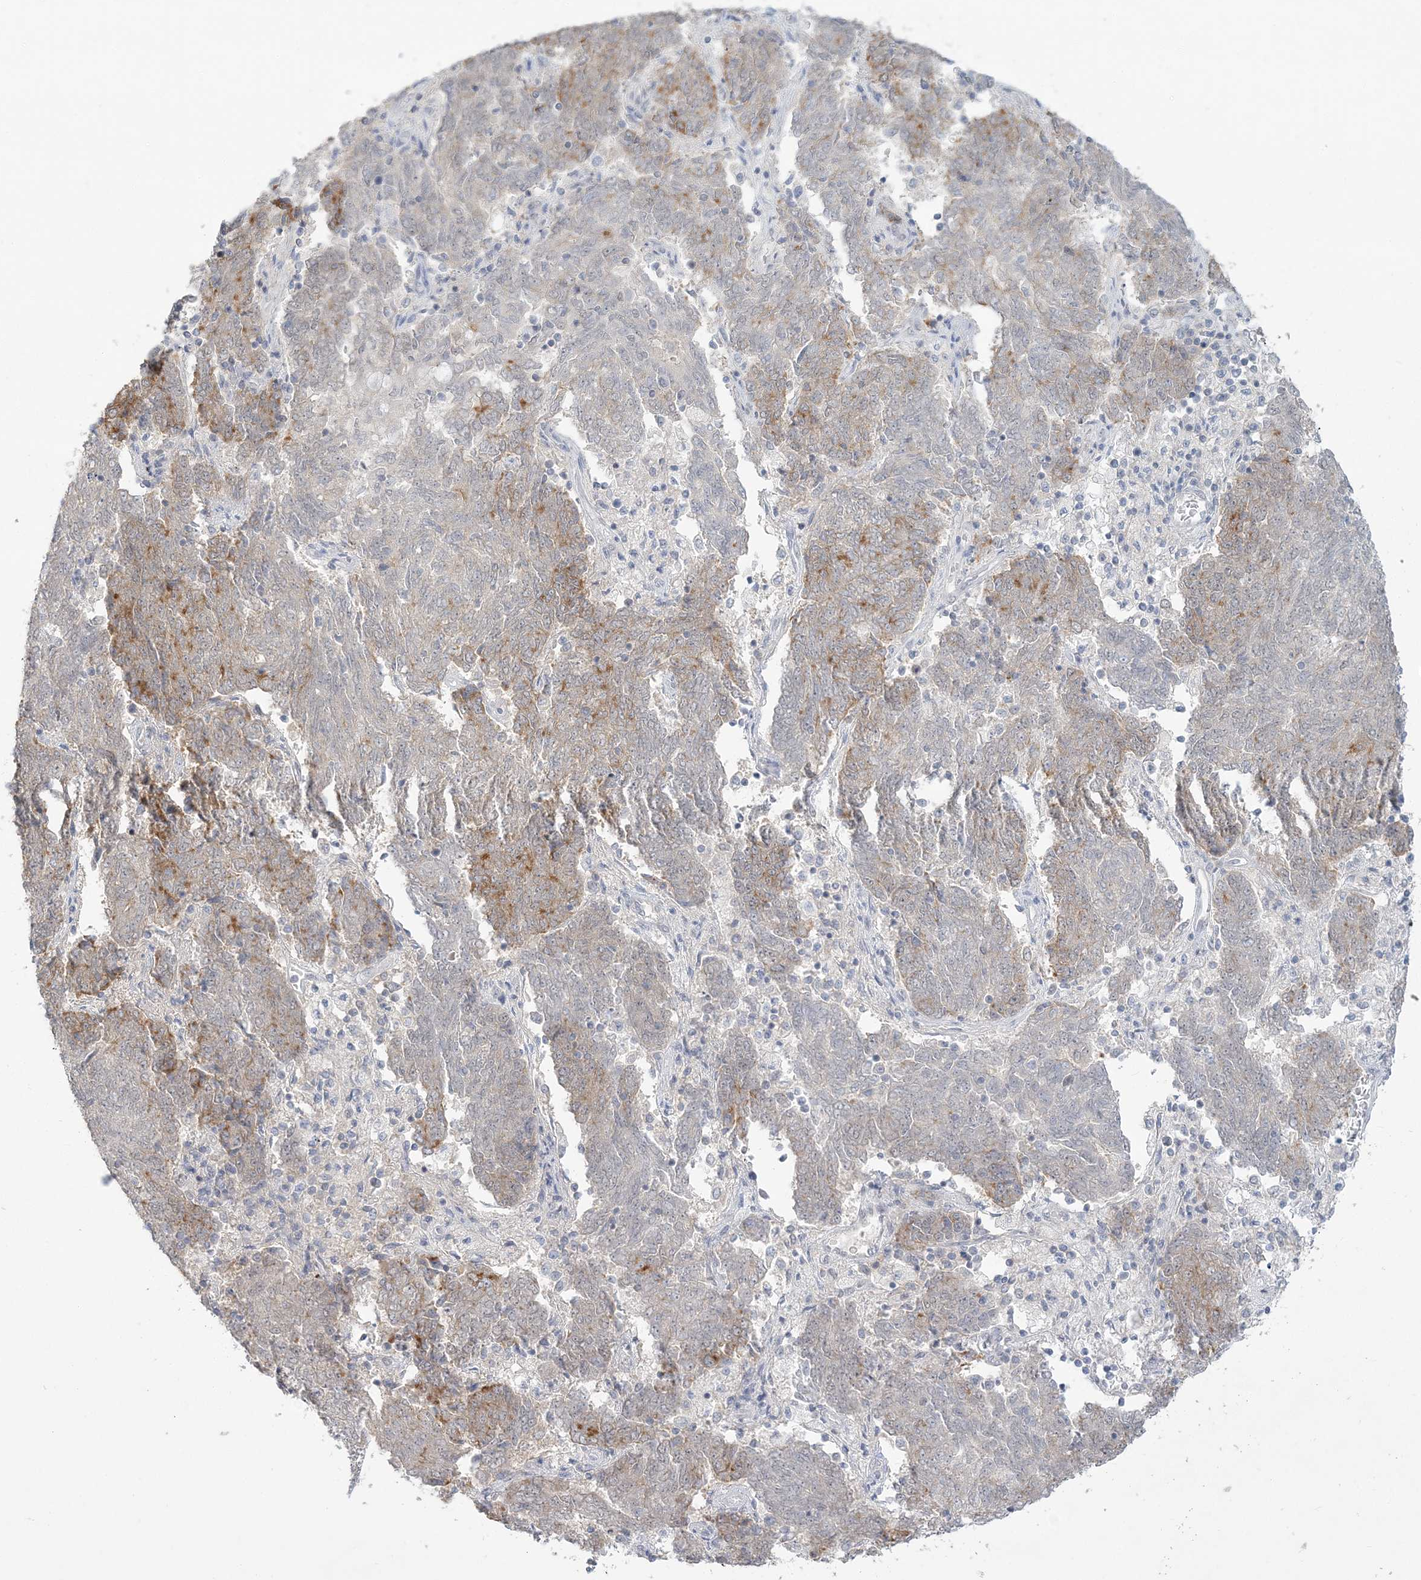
{"staining": {"intensity": "moderate", "quantity": "<25%", "location": "cytoplasmic/membranous"}, "tissue": "endometrial cancer", "cell_type": "Tumor cells", "image_type": "cancer", "snomed": [{"axis": "morphology", "description": "Adenocarcinoma, NOS"}, {"axis": "topography", "description": "Endometrium"}], "caption": "Immunohistochemical staining of human endometrial adenocarcinoma reveals low levels of moderate cytoplasmic/membranous protein positivity in approximately <25% of tumor cells.", "gene": "ANKS1A", "patient": {"sex": "female", "age": 80}}